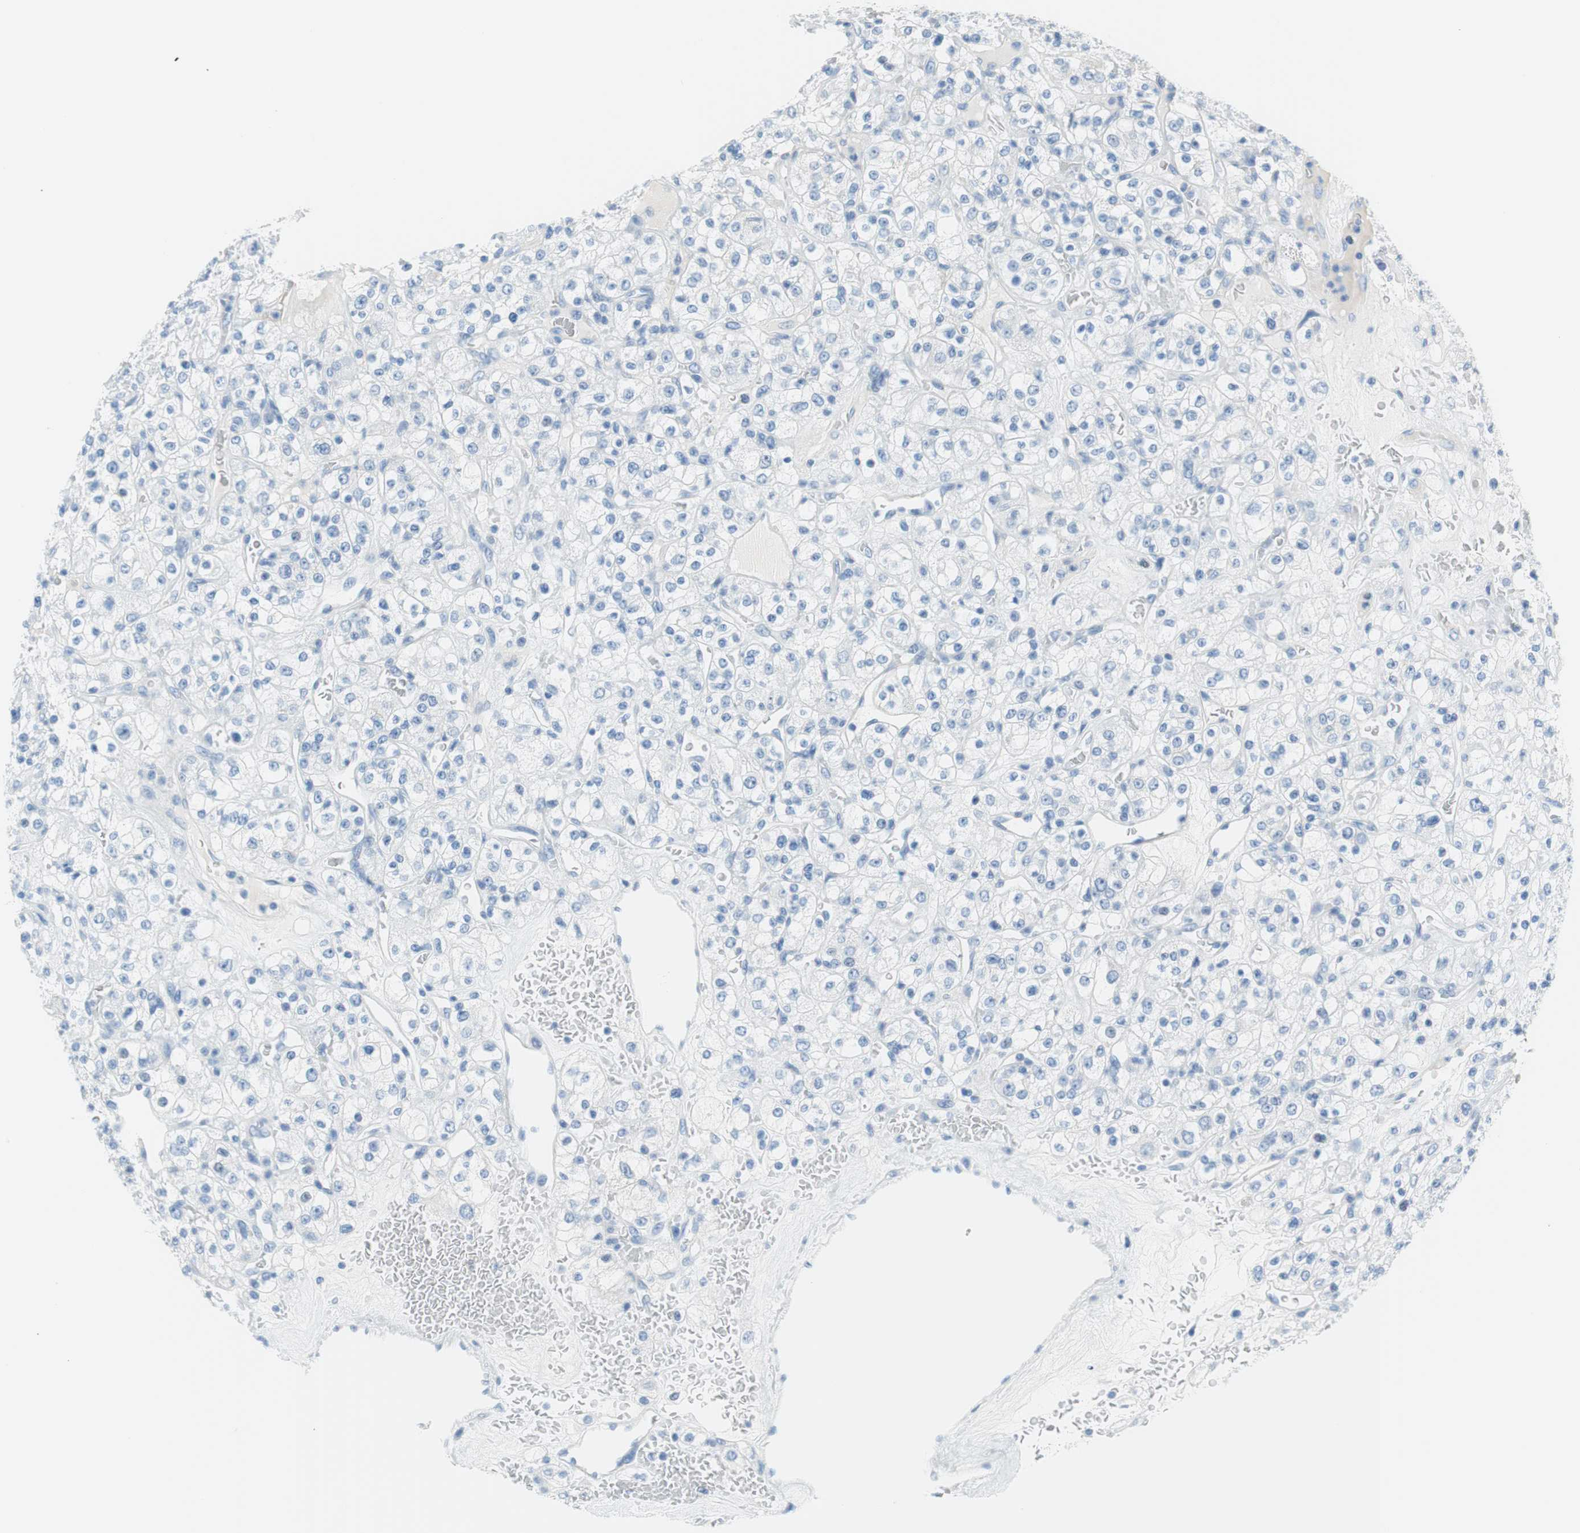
{"staining": {"intensity": "negative", "quantity": "none", "location": "none"}, "tissue": "renal cancer", "cell_type": "Tumor cells", "image_type": "cancer", "snomed": [{"axis": "morphology", "description": "Normal tissue, NOS"}, {"axis": "morphology", "description": "Adenocarcinoma, NOS"}, {"axis": "topography", "description": "Kidney"}], "caption": "Immunohistochemistry (IHC) of human renal cancer shows no expression in tumor cells.", "gene": "MYH1", "patient": {"sex": "female", "age": 72}}